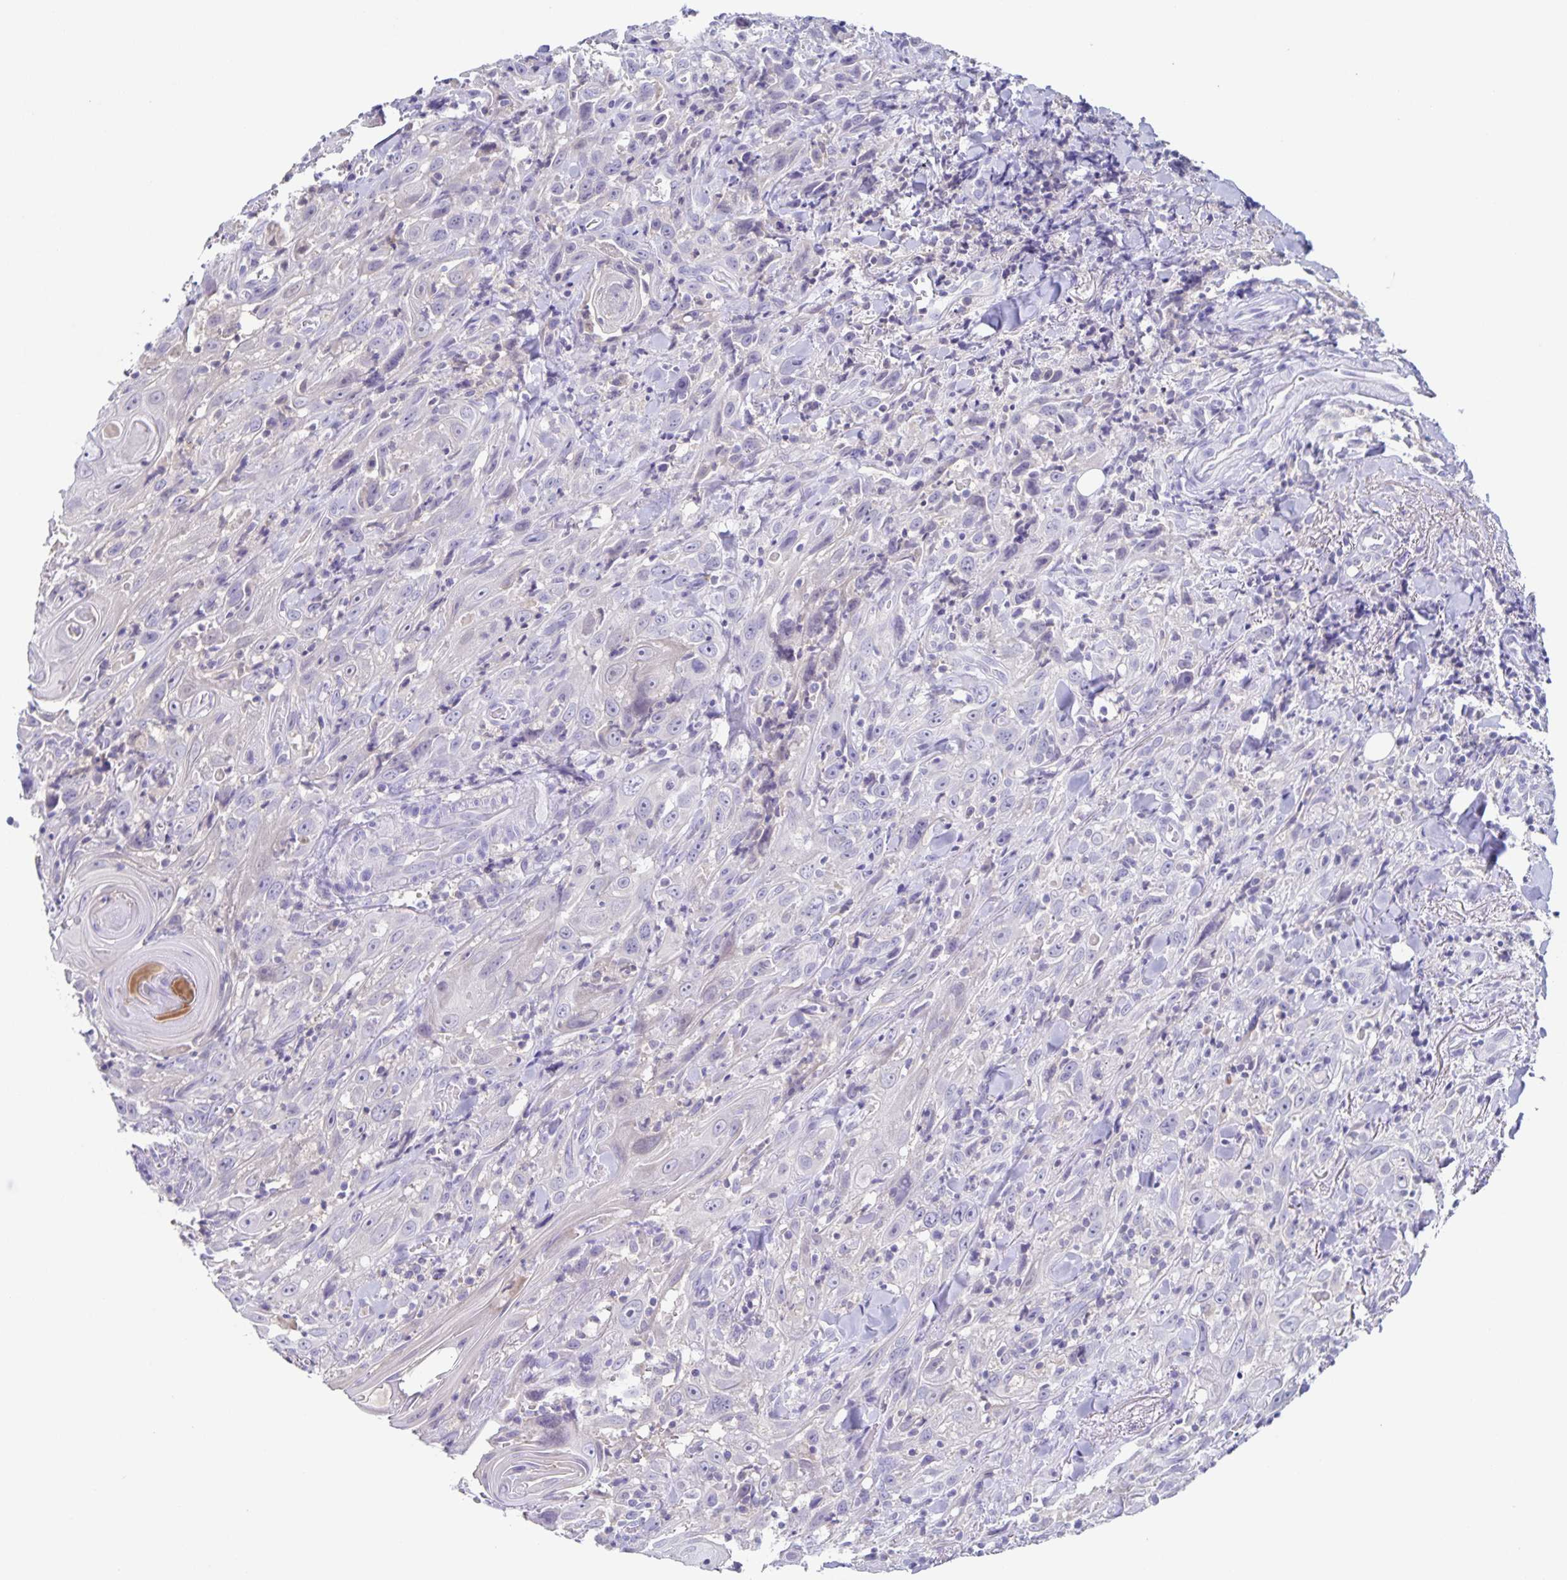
{"staining": {"intensity": "negative", "quantity": "none", "location": "none"}, "tissue": "head and neck cancer", "cell_type": "Tumor cells", "image_type": "cancer", "snomed": [{"axis": "morphology", "description": "Squamous cell carcinoma, NOS"}, {"axis": "topography", "description": "Head-Neck"}], "caption": "Head and neck squamous cell carcinoma stained for a protein using immunohistochemistry reveals no expression tumor cells.", "gene": "RPL36A", "patient": {"sex": "female", "age": 95}}